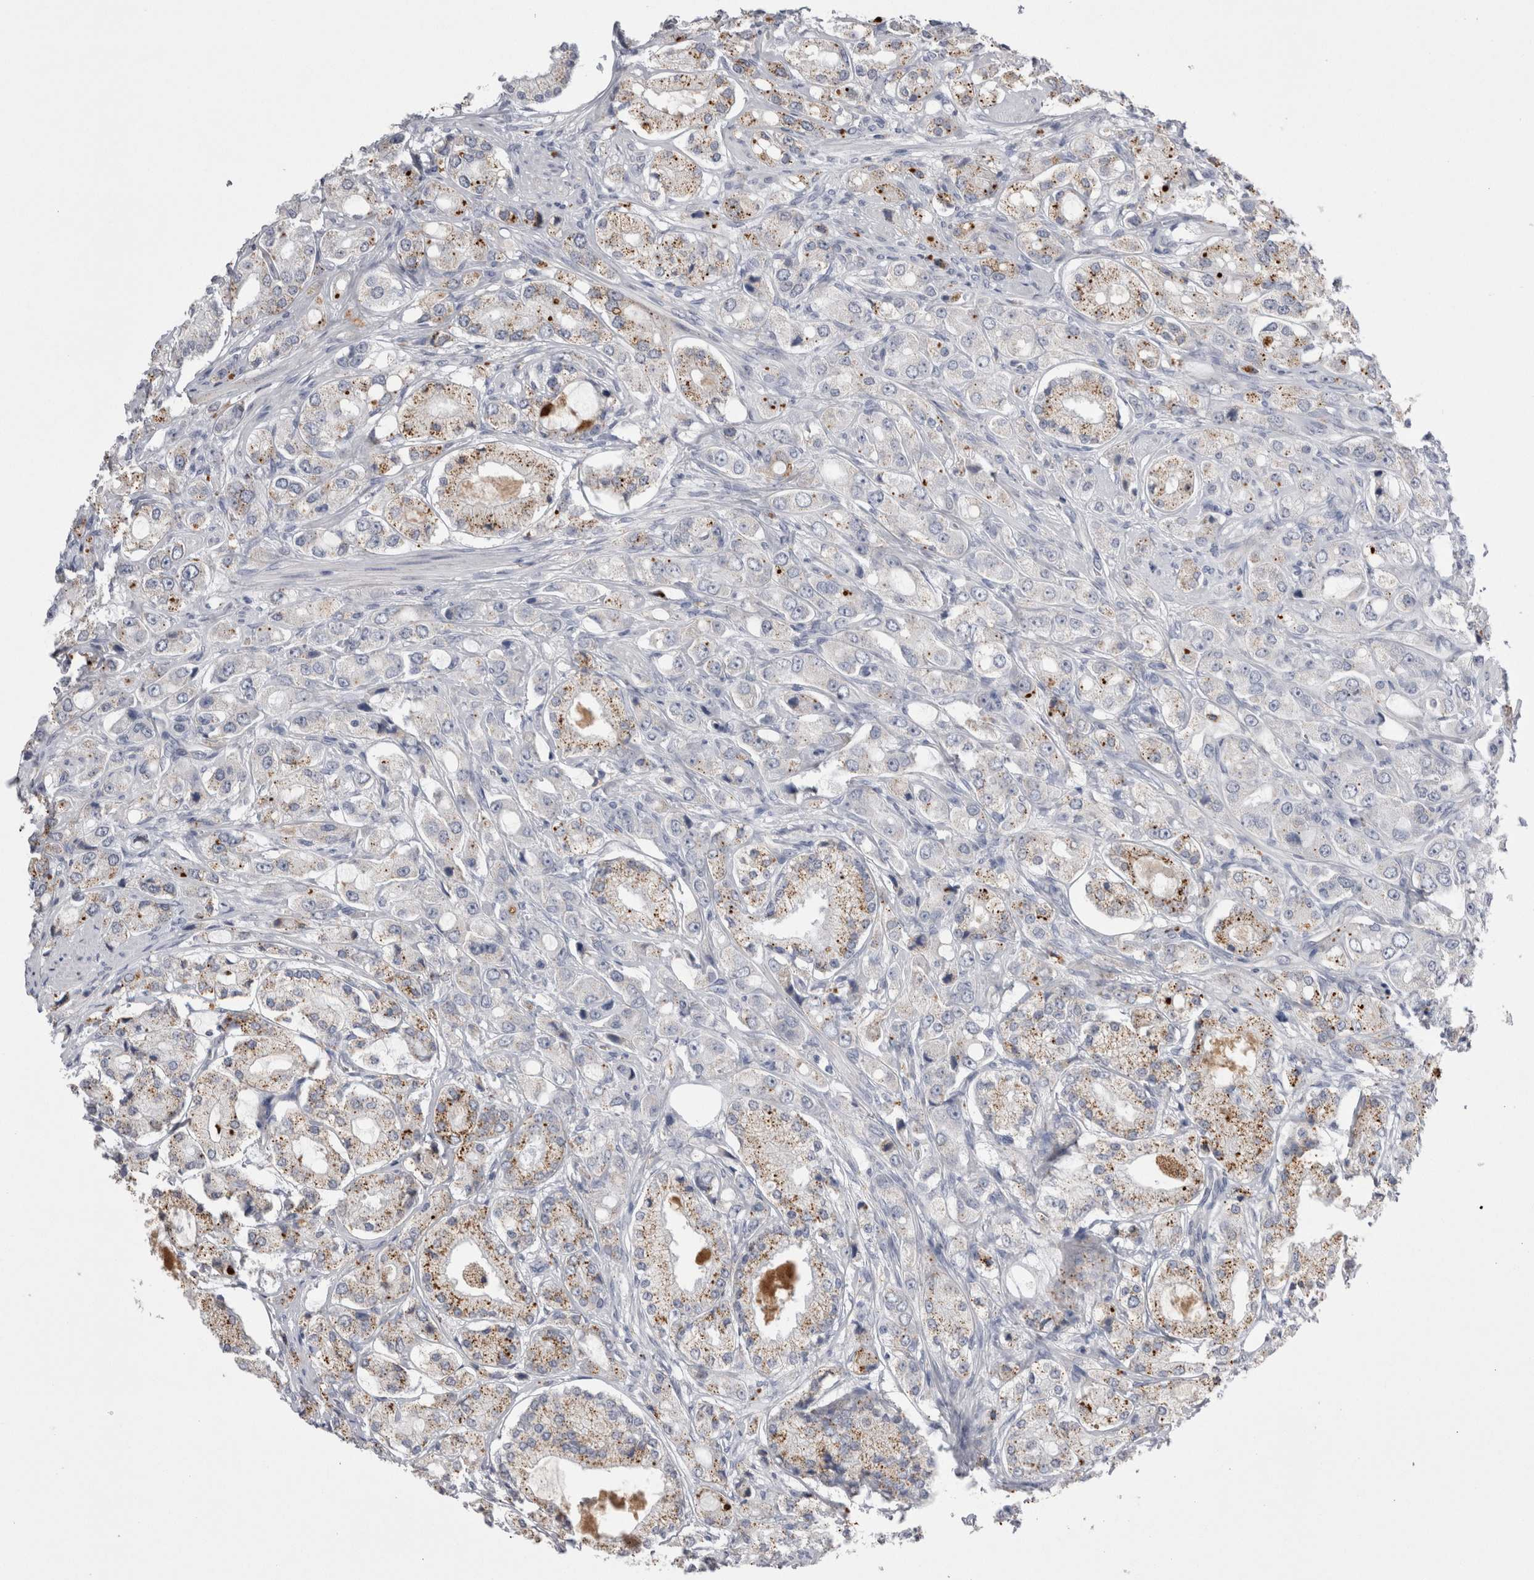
{"staining": {"intensity": "moderate", "quantity": "25%-75%", "location": "cytoplasmic/membranous"}, "tissue": "prostate cancer", "cell_type": "Tumor cells", "image_type": "cancer", "snomed": [{"axis": "morphology", "description": "Adenocarcinoma, High grade"}, {"axis": "topography", "description": "Prostate"}], "caption": "Prostate cancer was stained to show a protein in brown. There is medium levels of moderate cytoplasmic/membranous positivity in approximately 25%-75% of tumor cells.", "gene": "EPDR1", "patient": {"sex": "male", "age": 65}}